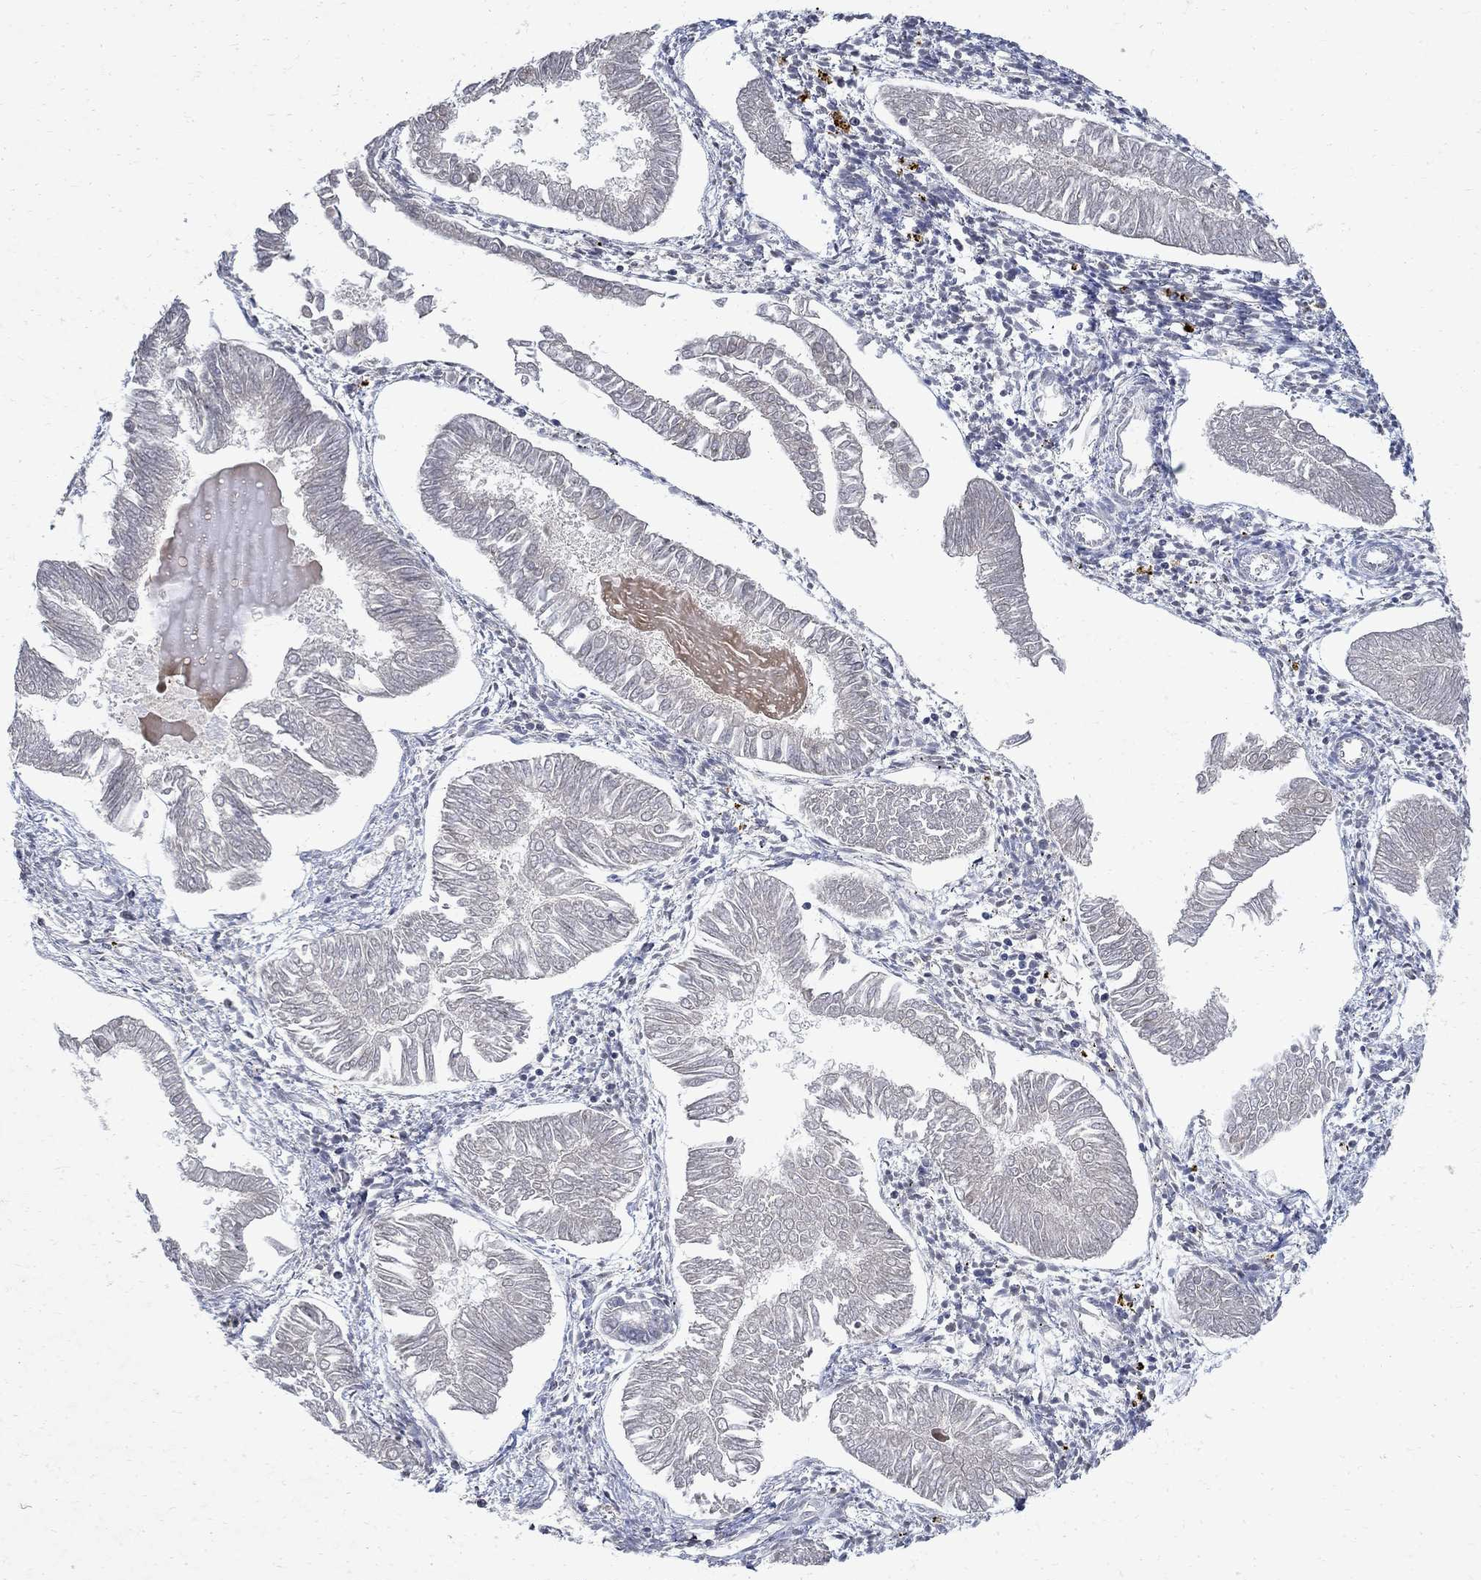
{"staining": {"intensity": "negative", "quantity": "none", "location": "none"}, "tissue": "endometrial cancer", "cell_type": "Tumor cells", "image_type": "cancer", "snomed": [{"axis": "morphology", "description": "Adenocarcinoma, NOS"}, {"axis": "topography", "description": "Endometrium"}], "caption": "Immunohistochemistry photomicrograph of human endometrial cancer stained for a protein (brown), which shows no staining in tumor cells.", "gene": "TMEM169", "patient": {"sex": "female", "age": 53}}